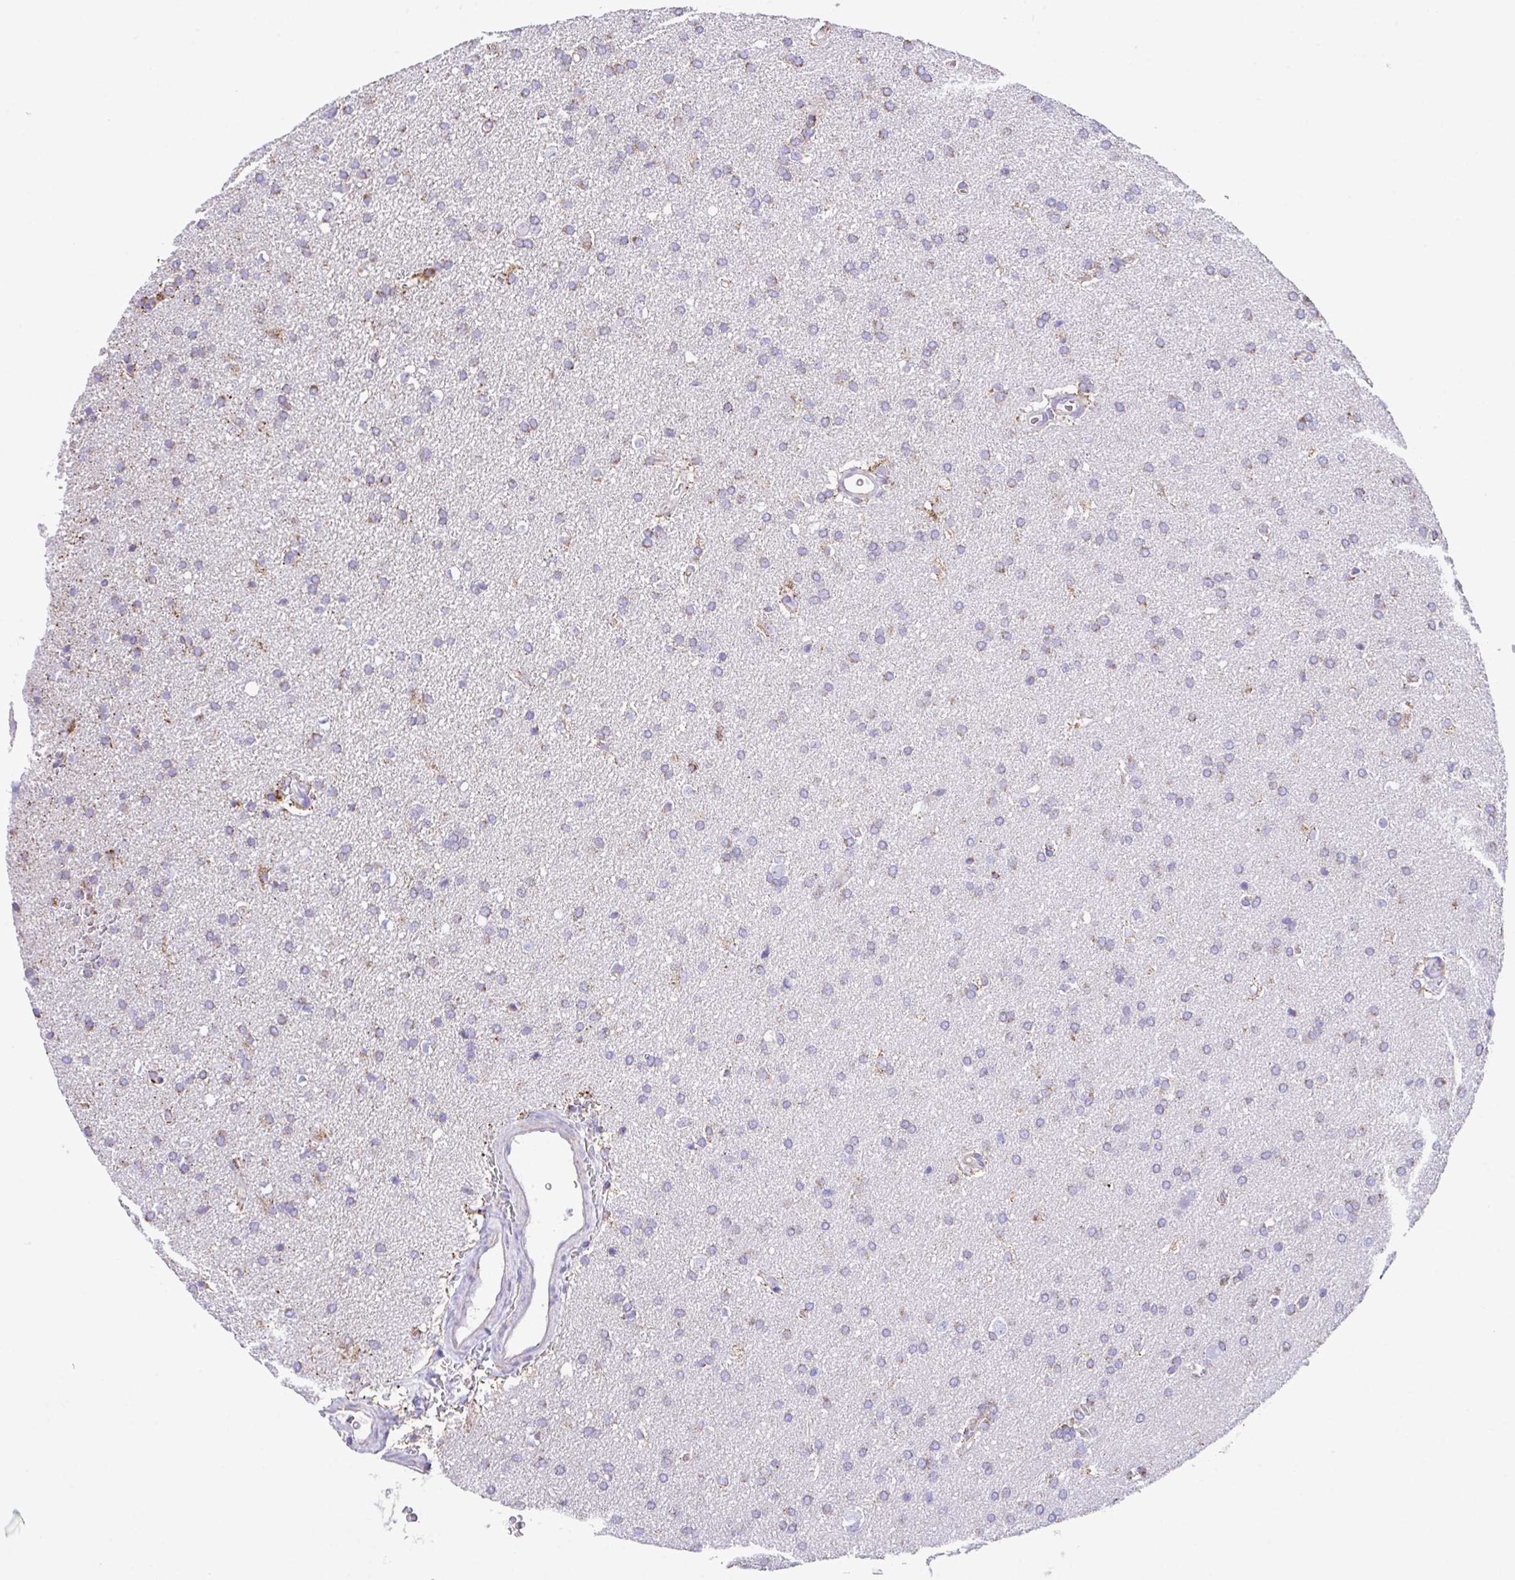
{"staining": {"intensity": "weak", "quantity": "<25%", "location": "cytoplasmic/membranous"}, "tissue": "glioma", "cell_type": "Tumor cells", "image_type": "cancer", "snomed": [{"axis": "morphology", "description": "Glioma, malignant, Low grade"}, {"axis": "topography", "description": "Brain"}], "caption": "Human glioma stained for a protein using IHC shows no expression in tumor cells.", "gene": "PCMTD2", "patient": {"sex": "female", "age": 34}}